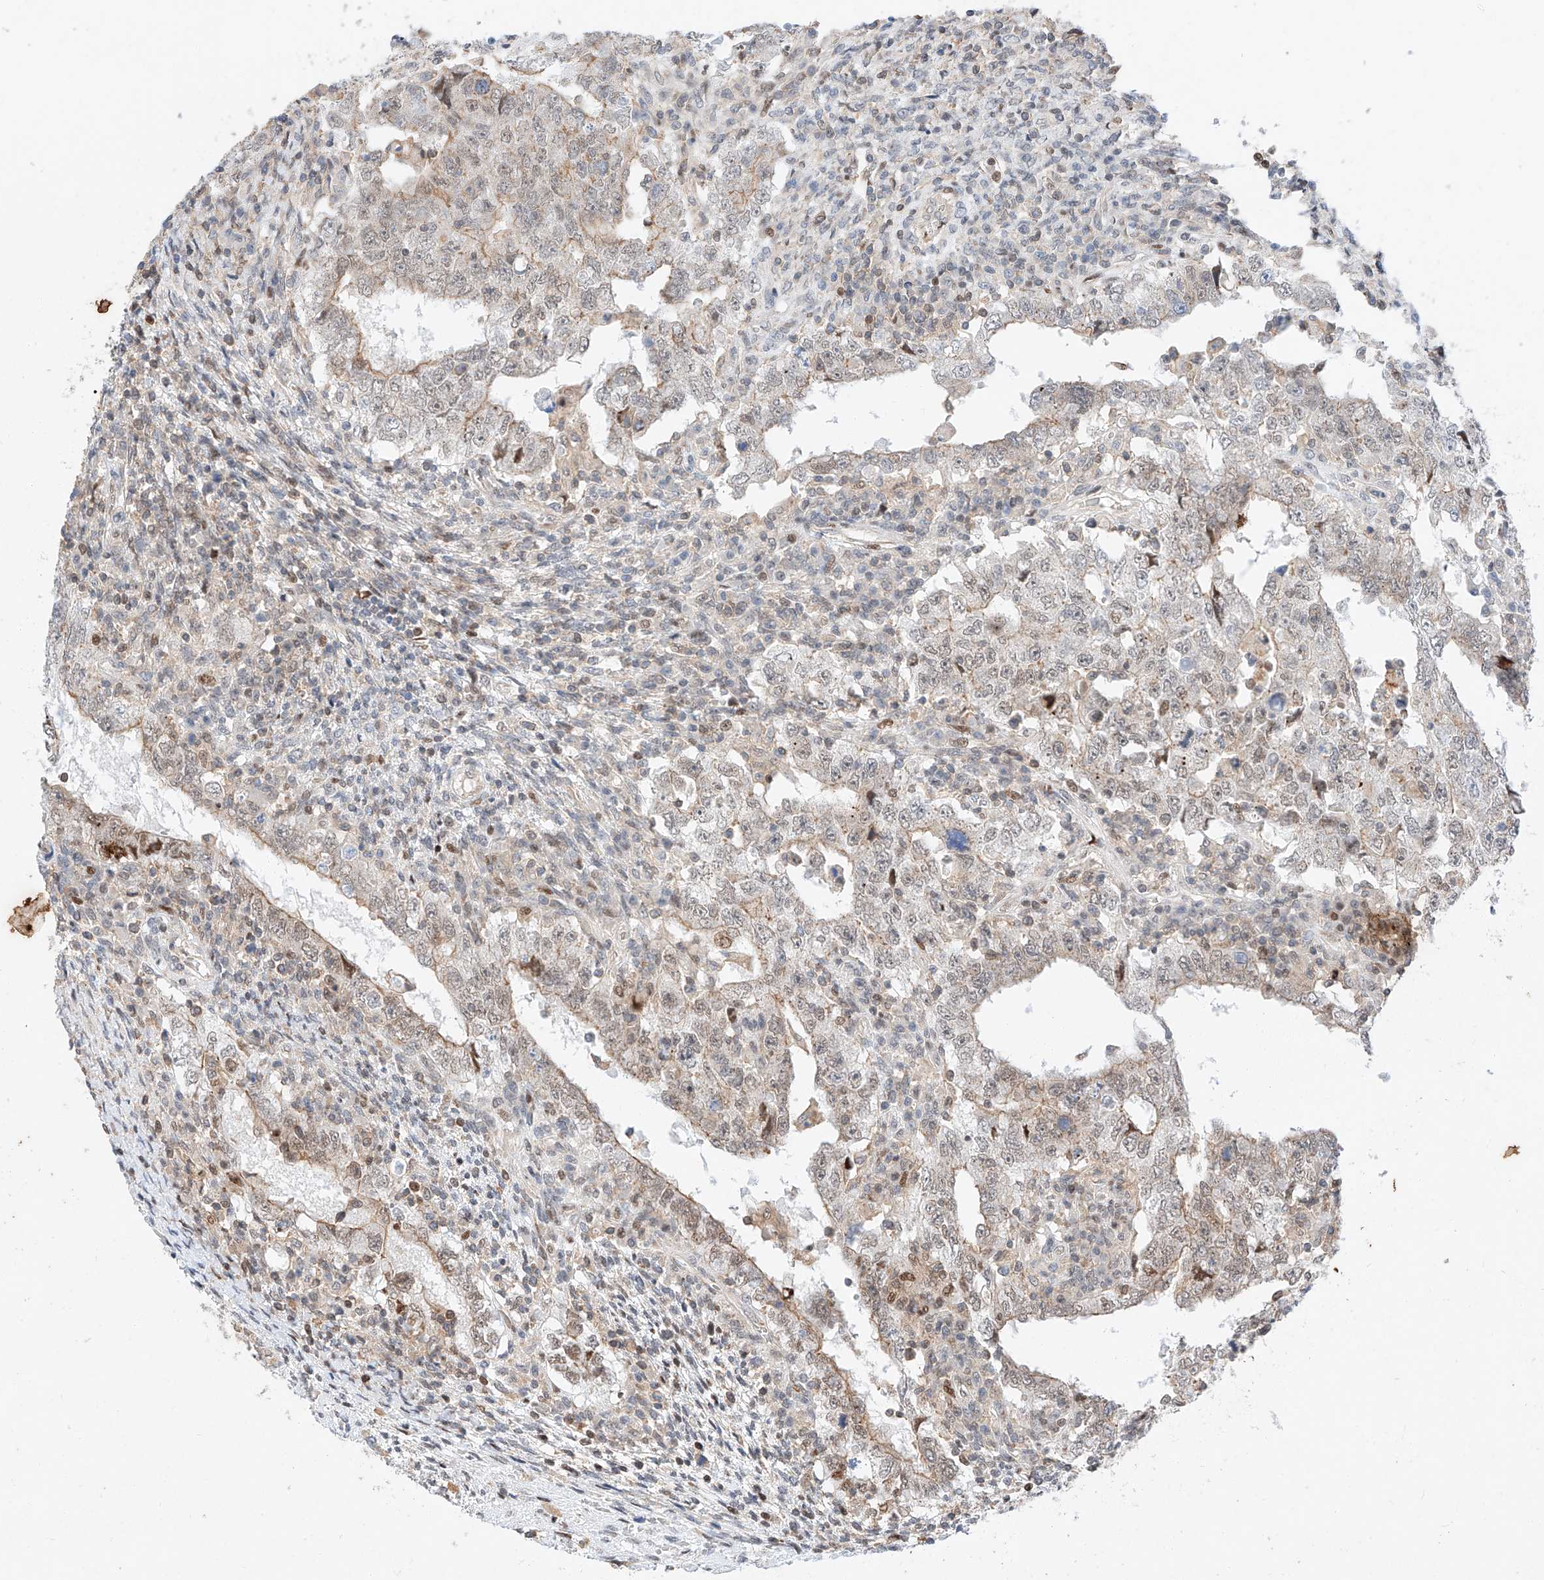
{"staining": {"intensity": "weak", "quantity": "25%-75%", "location": "cytoplasmic/membranous,nuclear"}, "tissue": "testis cancer", "cell_type": "Tumor cells", "image_type": "cancer", "snomed": [{"axis": "morphology", "description": "Carcinoma, Embryonal, NOS"}, {"axis": "topography", "description": "Testis"}], "caption": "A high-resolution photomicrograph shows immunohistochemistry staining of testis cancer (embryonal carcinoma), which exhibits weak cytoplasmic/membranous and nuclear expression in about 25%-75% of tumor cells.", "gene": "HDAC9", "patient": {"sex": "male", "age": 26}}